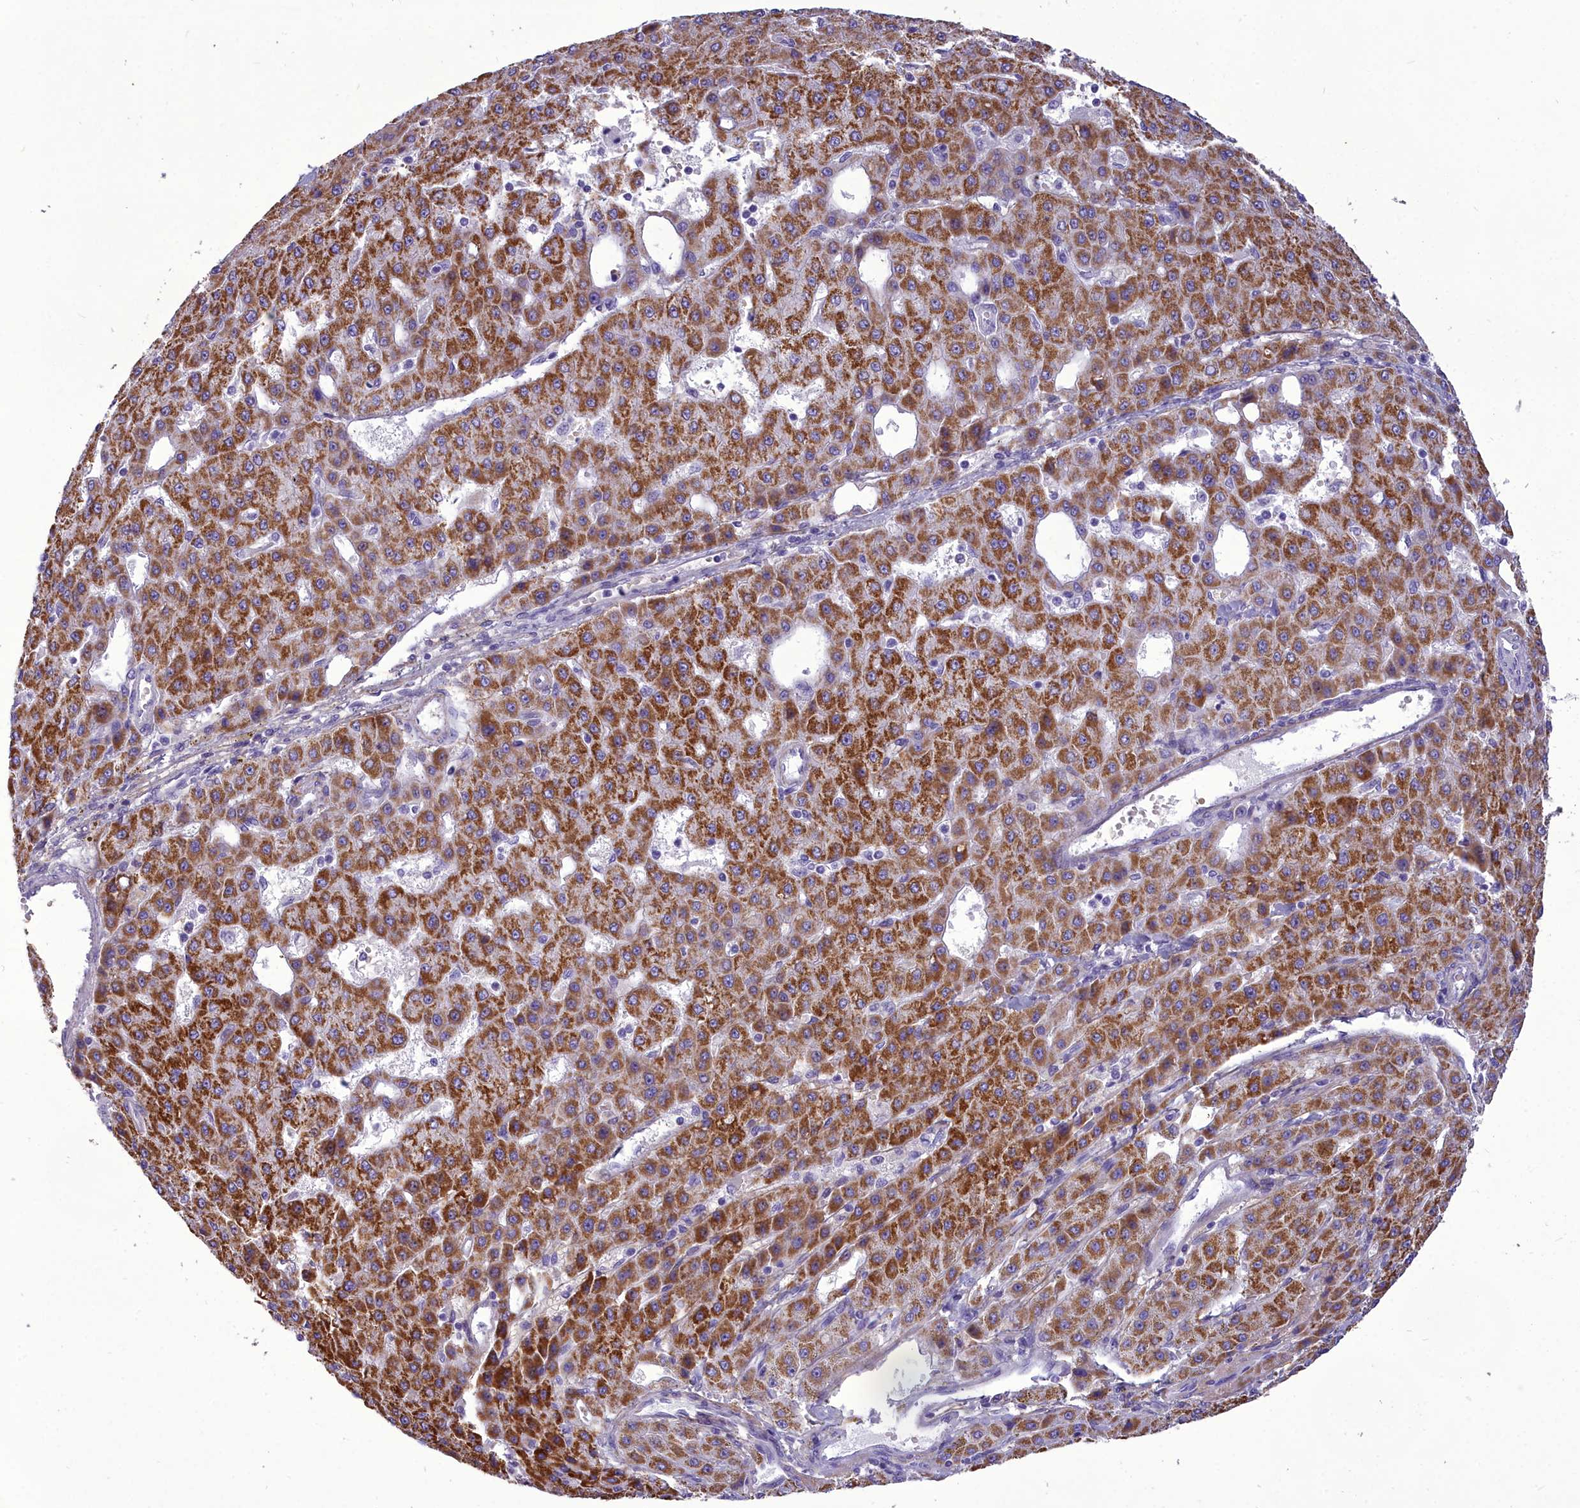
{"staining": {"intensity": "strong", "quantity": ">75%", "location": "cytoplasmic/membranous"}, "tissue": "liver cancer", "cell_type": "Tumor cells", "image_type": "cancer", "snomed": [{"axis": "morphology", "description": "Carcinoma, Hepatocellular, NOS"}, {"axis": "topography", "description": "Liver"}], "caption": "A high-resolution image shows immunohistochemistry (IHC) staining of hepatocellular carcinoma (liver), which exhibits strong cytoplasmic/membranous staining in approximately >75% of tumor cells. The staining was performed using DAB (3,3'-diaminobenzidine), with brown indicating positive protein expression. Nuclei are stained blue with hematoxylin.", "gene": "OSTN", "patient": {"sex": "male", "age": 47}}